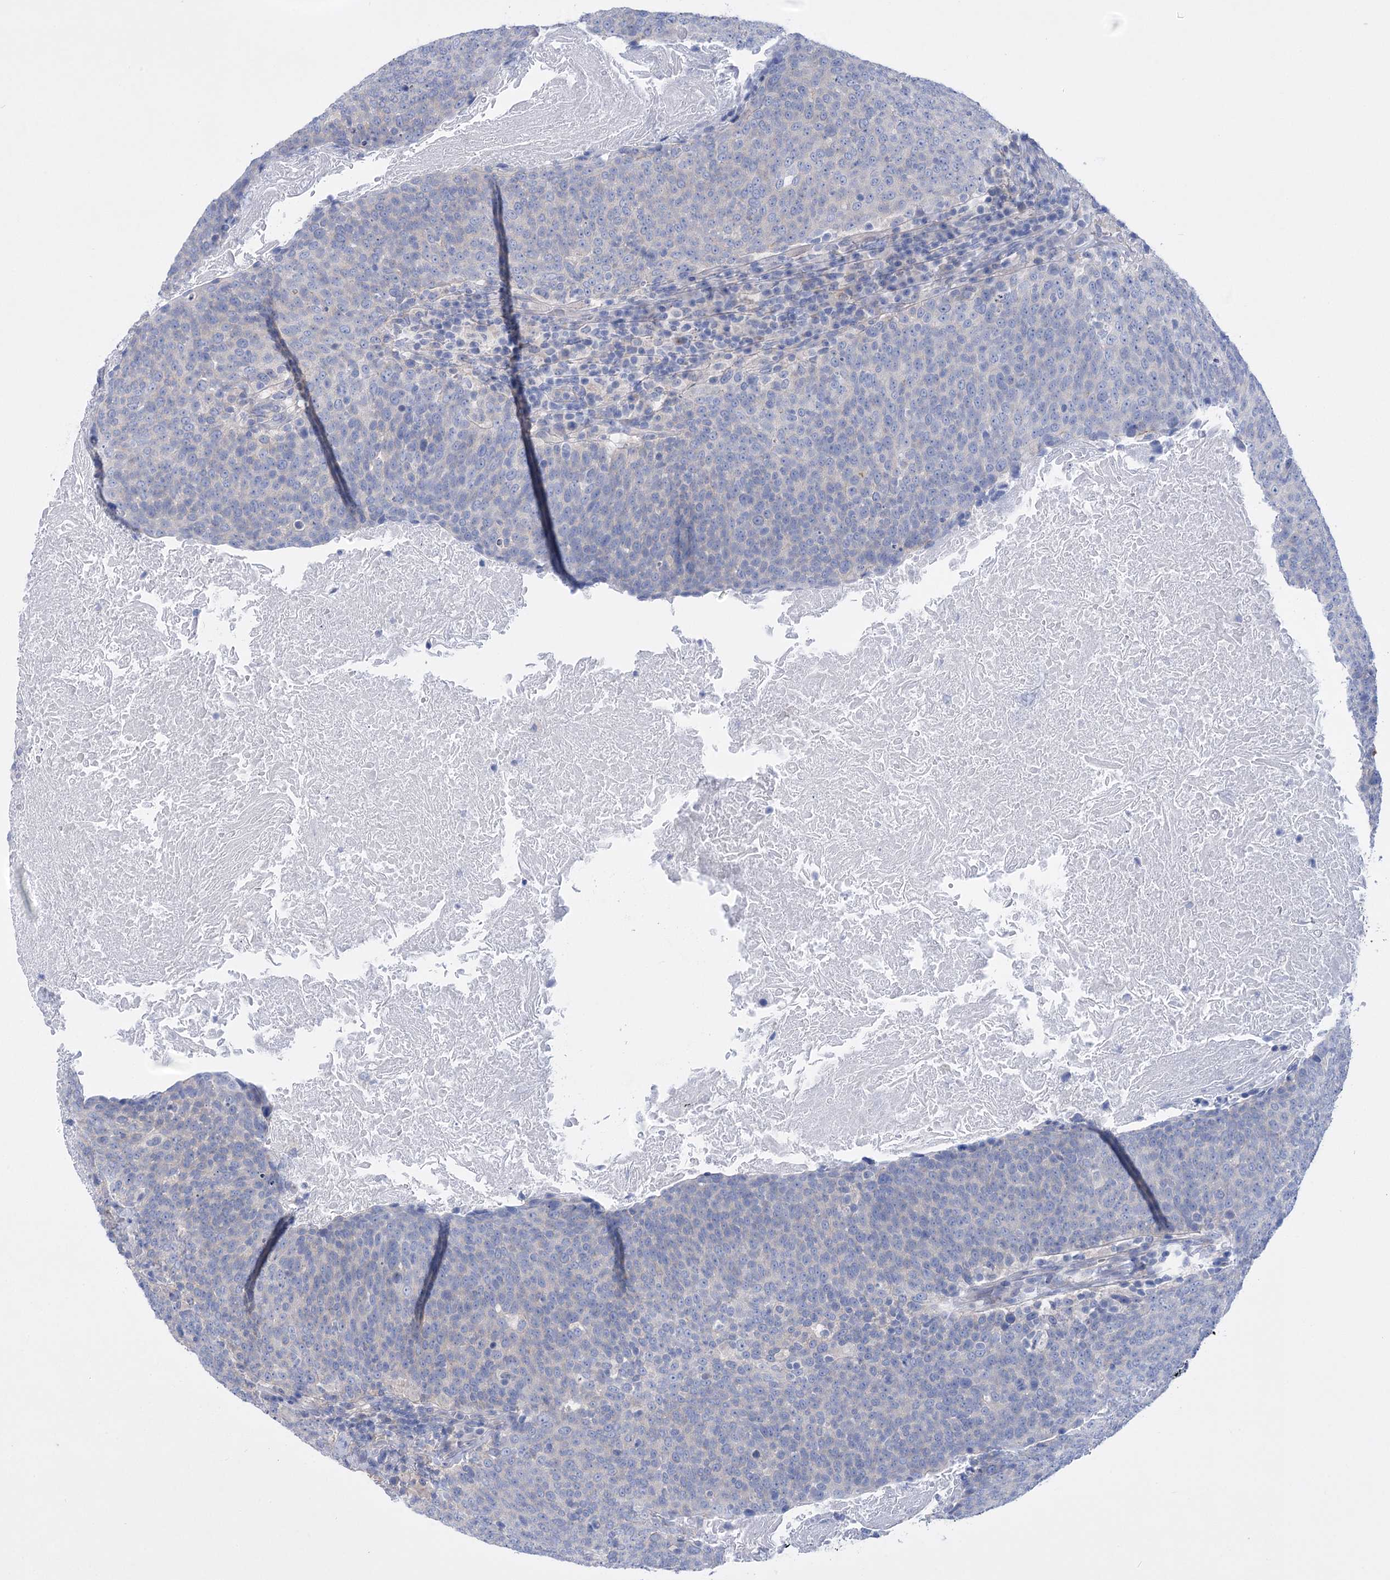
{"staining": {"intensity": "negative", "quantity": "none", "location": "none"}, "tissue": "head and neck cancer", "cell_type": "Tumor cells", "image_type": "cancer", "snomed": [{"axis": "morphology", "description": "Squamous cell carcinoma, NOS"}, {"axis": "morphology", "description": "Squamous cell carcinoma, metastatic, NOS"}, {"axis": "topography", "description": "Lymph node"}, {"axis": "topography", "description": "Head-Neck"}], "caption": "Head and neck cancer stained for a protein using immunohistochemistry (IHC) displays no positivity tumor cells.", "gene": "LRRC34", "patient": {"sex": "male", "age": 62}}